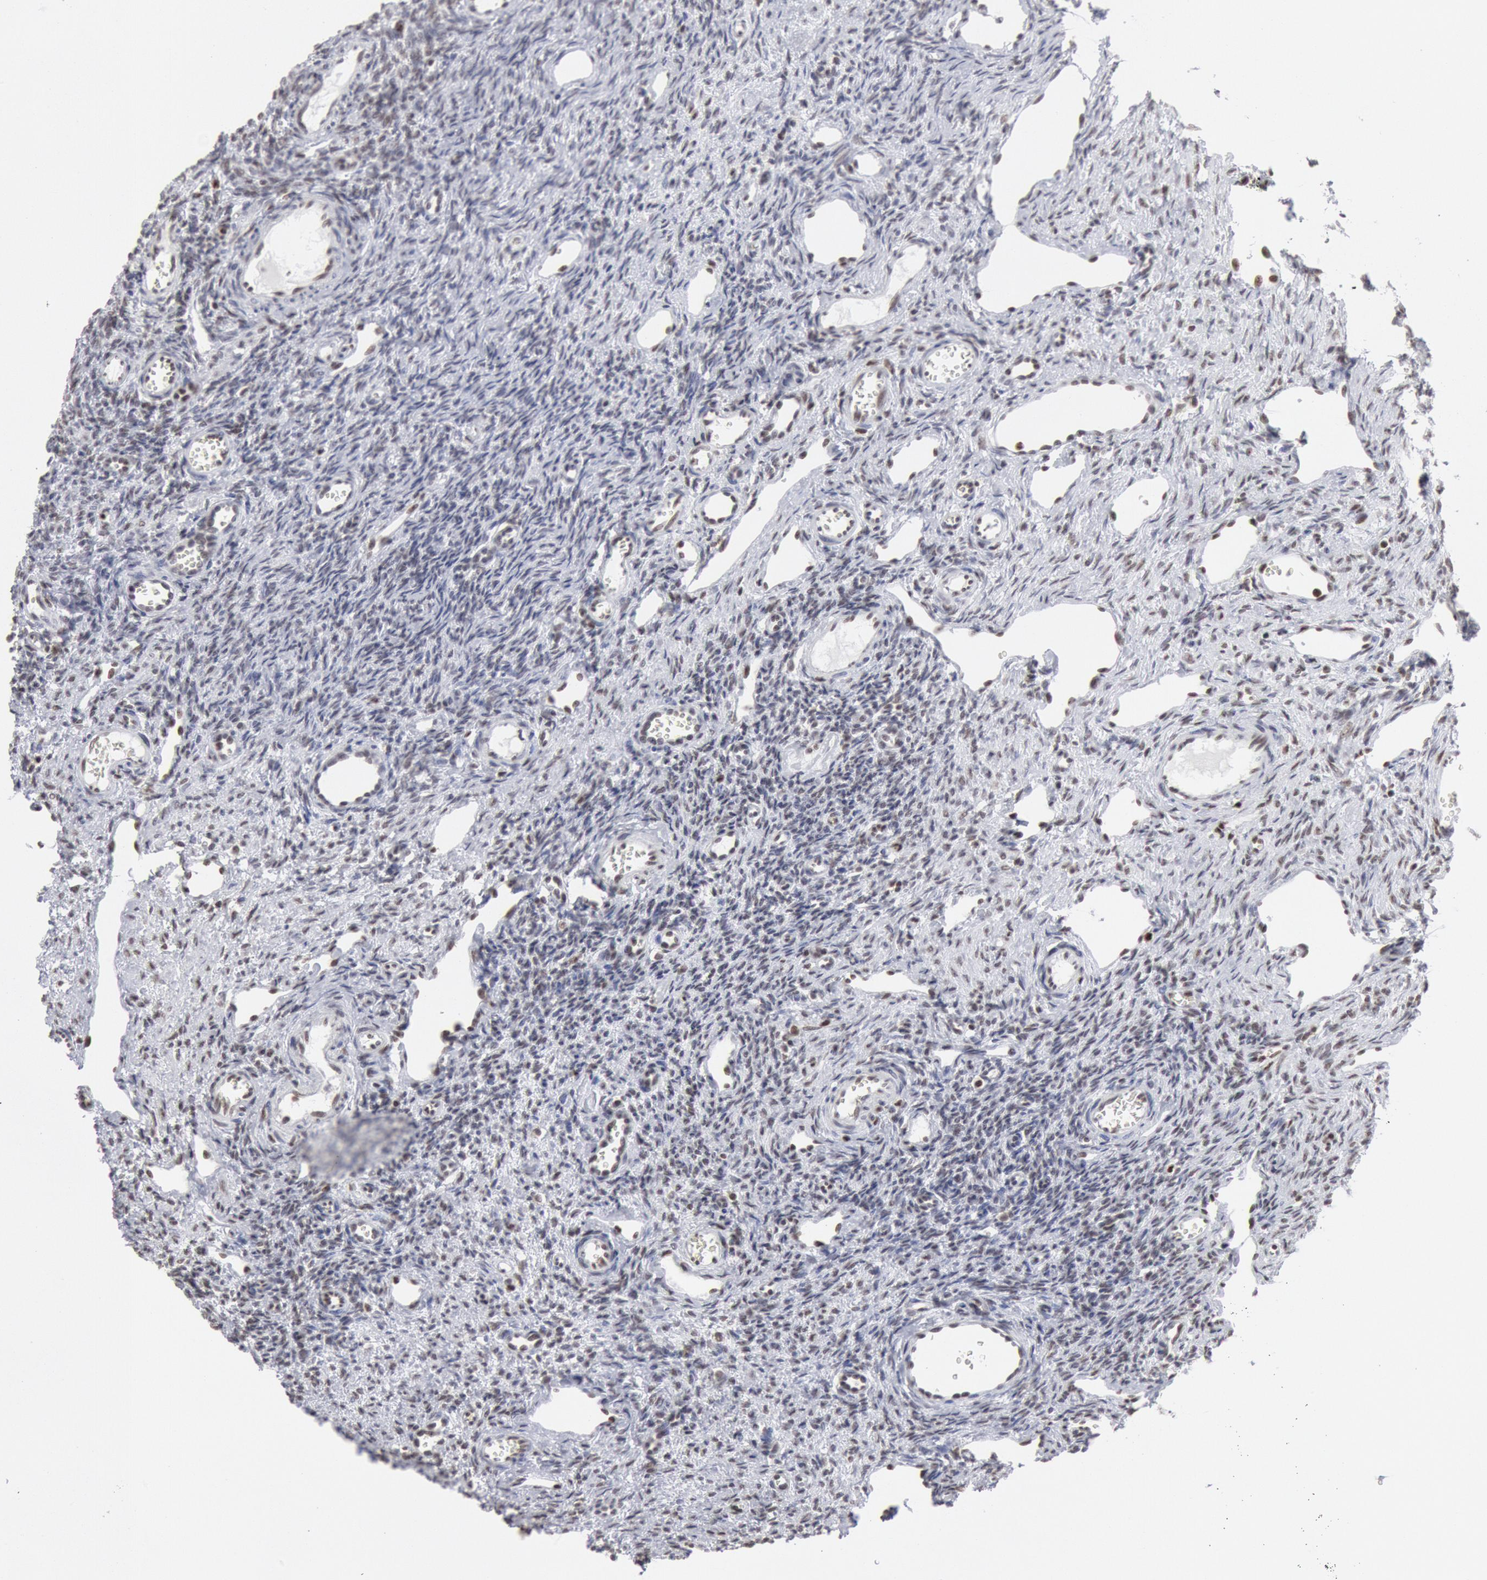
{"staining": {"intensity": "moderate", "quantity": ">75%", "location": "nuclear"}, "tissue": "ovary", "cell_type": "Follicle cells", "image_type": "normal", "snomed": [{"axis": "morphology", "description": "Normal tissue, NOS"}, {"axis": "topography", "description": "Ovary"}], "caption": "Ovary stained with a brown dye reveals moderate nuclear positive staining in approximately >75% of follicle cells.", "gene": "SUB1", "patient": {"sex": "female", "age": 33}}